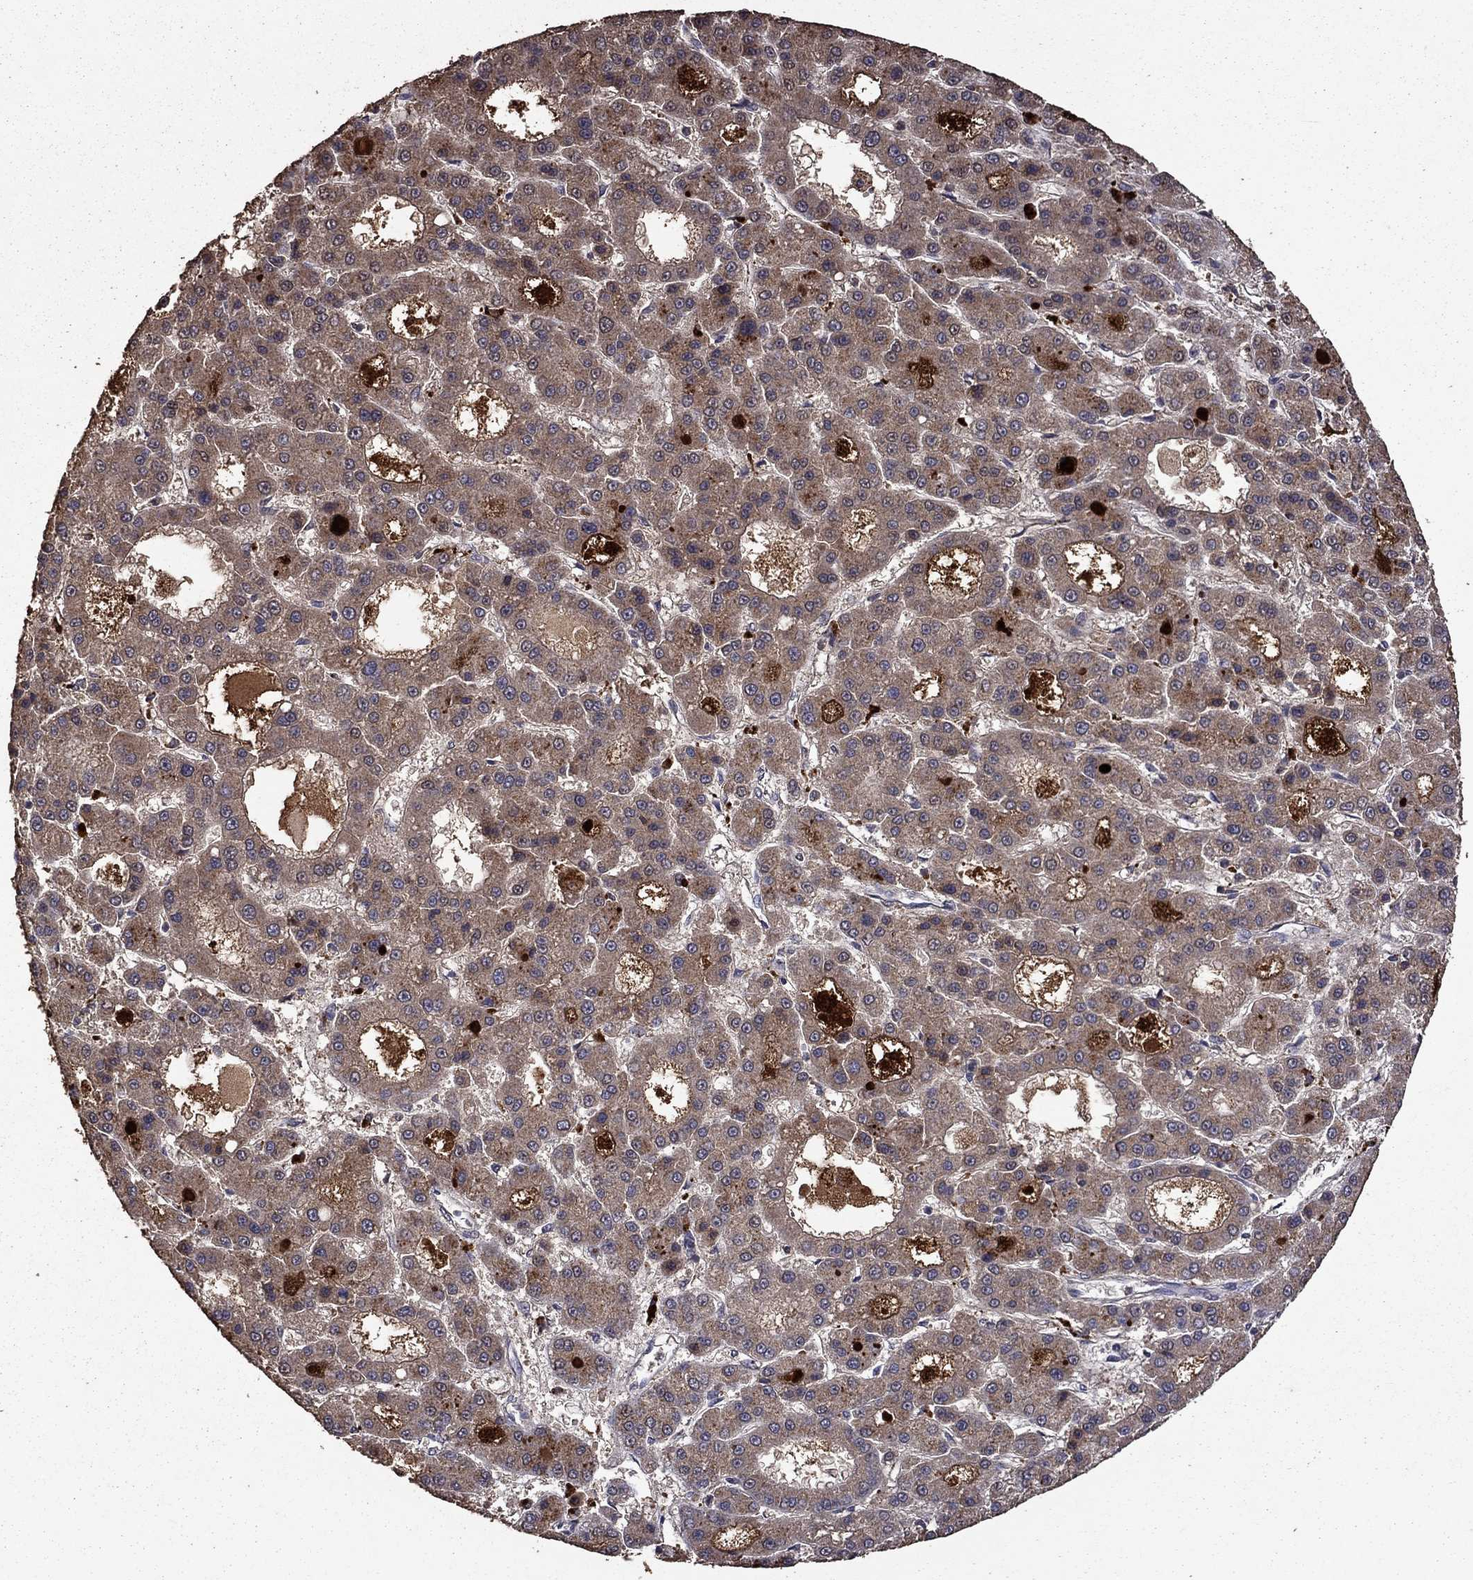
{"staining": {"intensity": "weak", "quantity": "25%-75%", "location": "cytoplasmic/membranous"}, "tissue": "liver cancer", "cell_type": "Tumor cells", "image_type": "cancer", "snomed": [{"axis": "morphology", "description": "Carcinoma, Hepatocellular, NOS"}, {"axis": "topography", "description": "Liver"}], "caption": "Immunohistochemistry (IHC) photomicrograph of neoplastic tissue: human liver cancer stained using IHC reveals low levels of weak protein expression localized specifically in the cytoplasmic/membranous of tumor cells, appearing as a cytoplasmic/membranous brown color.", "gene": "SERPINA5", "patient": {"sex": "male", "age": 70}}